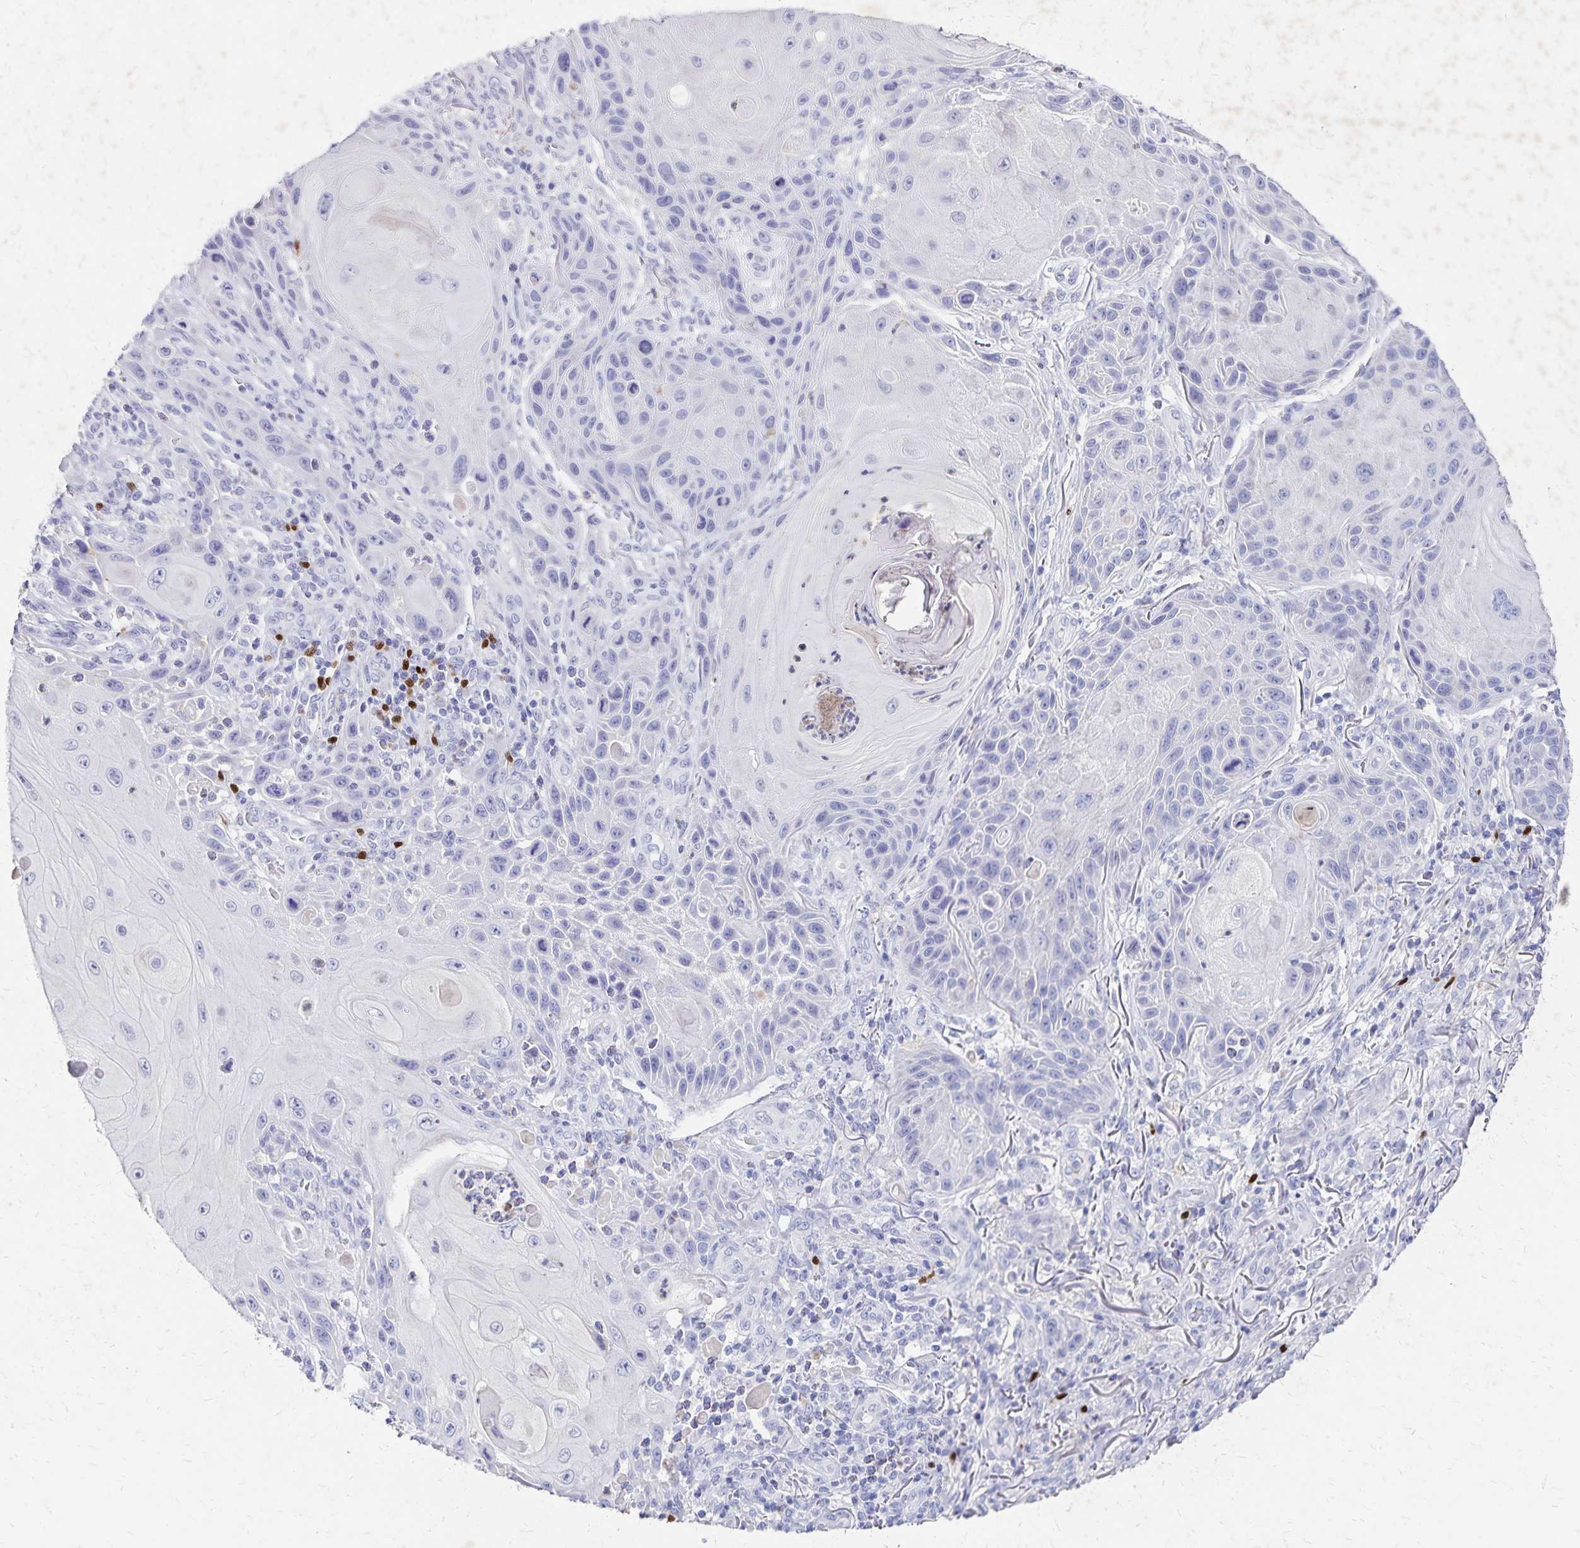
{"staining": {"intensity": "negative", "quantity": "none", "location": "none"}, "tissue": "skin cancer", "cell_type": "Tumor cells", "image_type": "cancer", "snomed": [{"axis": "morphology", "description": "Squamous cell carcinoma, NOS"}, {"axis": "topography", "description": "Skin"}], "caption": "An IHC image of squamous cell carcinoma (skin) is shown. There is no staining in tumor cells of squamous cell carcinoma (skin).", "gene": "PAX5", "patient": {"sex": "female", "age": 94}}